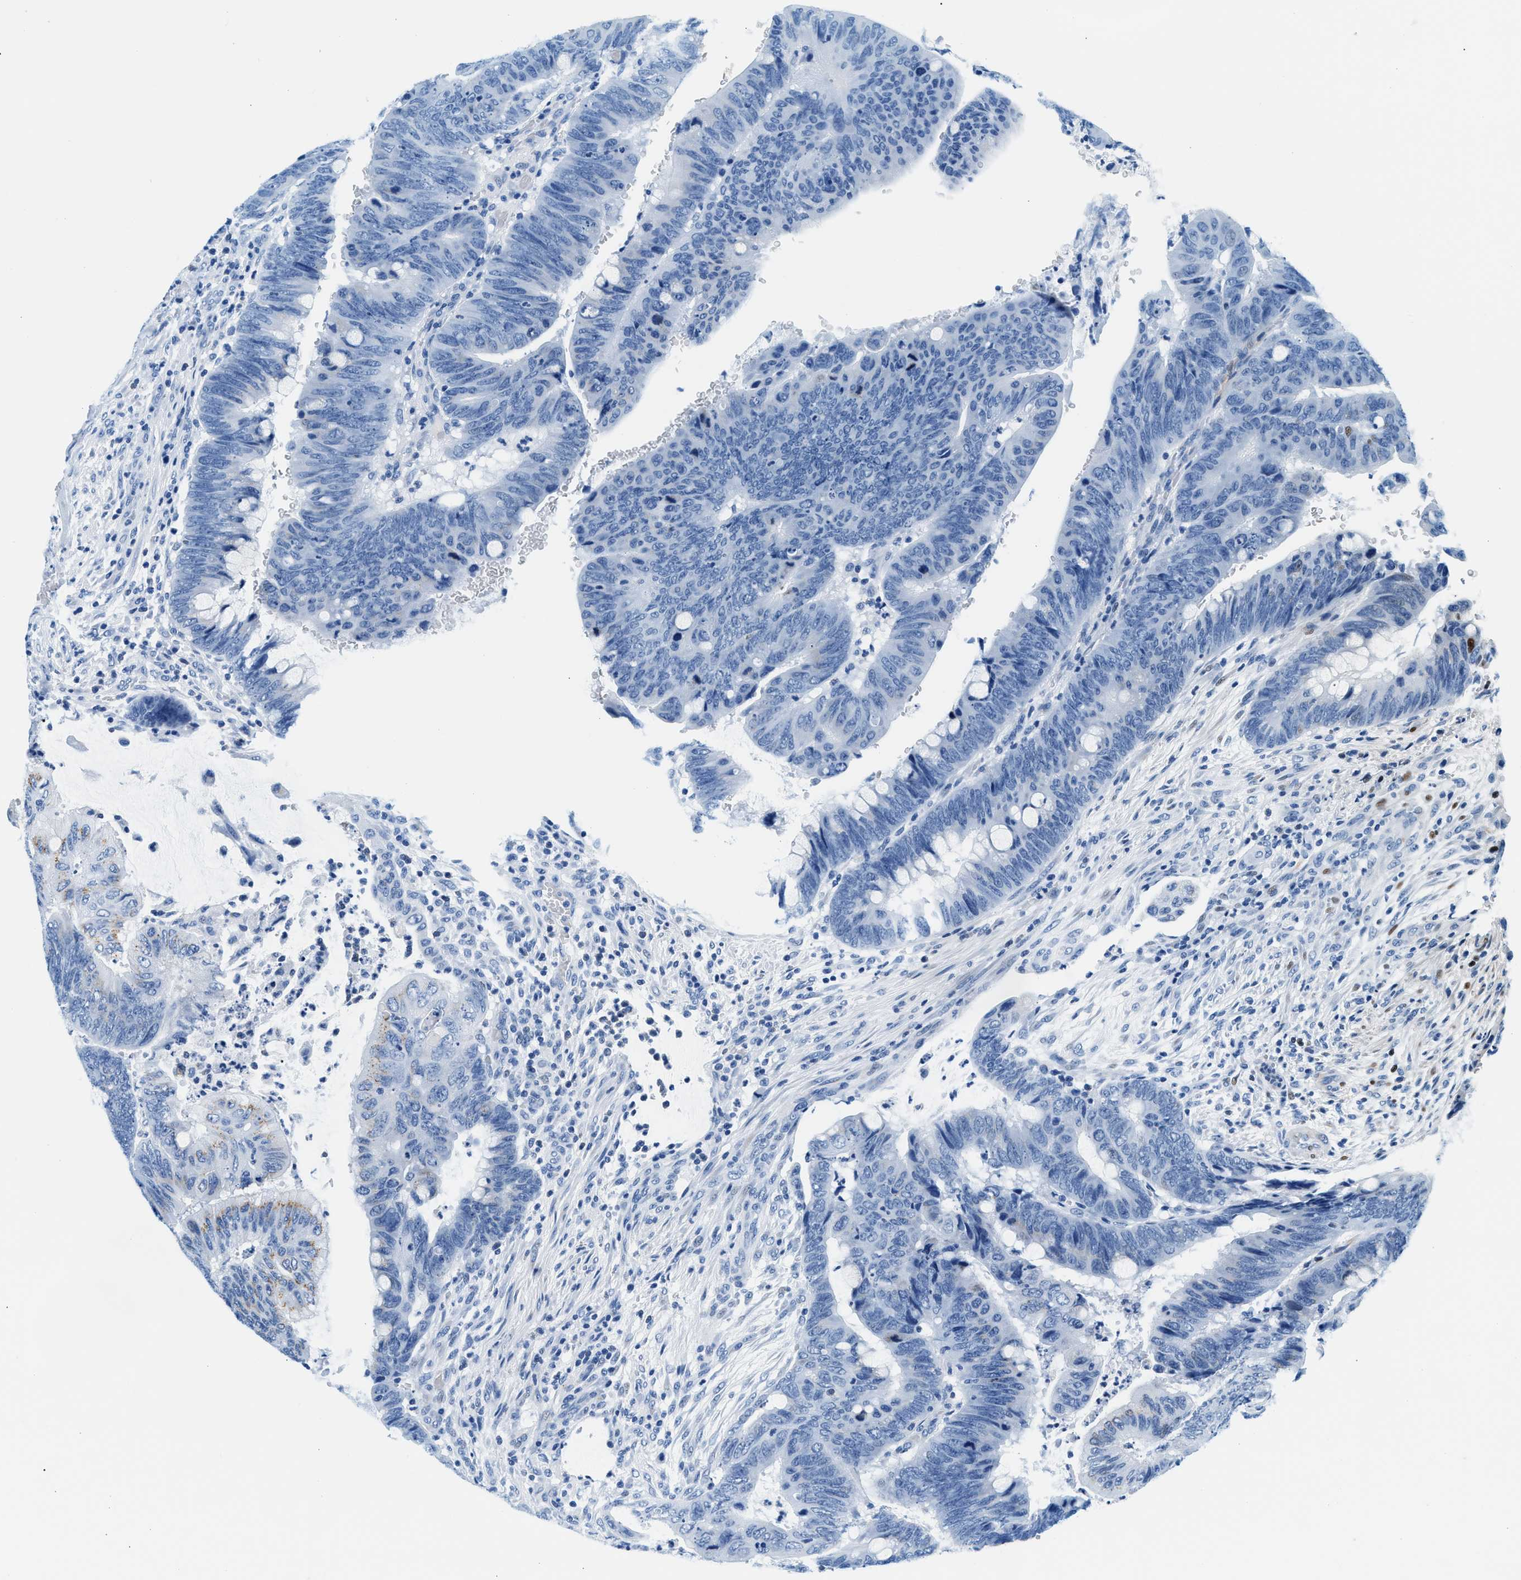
{"staining": {"intensity": "negative", "quantity": "none", "location": "none"}, "tissue": "colorectal cancer", "cell_type": "Tumor cells", "image_type": "cancer", "snomed": [{"axis": "morphology", "description": "Normal tissue, NOS"}, {"axis": "morphology", "description": "Adenocarcinoma, NOS"}, {"axis": "topography", "description": "Rectum"}, {"axis": "topography", "description": "Peripheral nerve tissue"}], "caption": "Tumor cells are negative for protein expression in human colorectal adenocarcinoma.", "gene": "VPS53", "patient": {"sex": "male", "age": 92}}